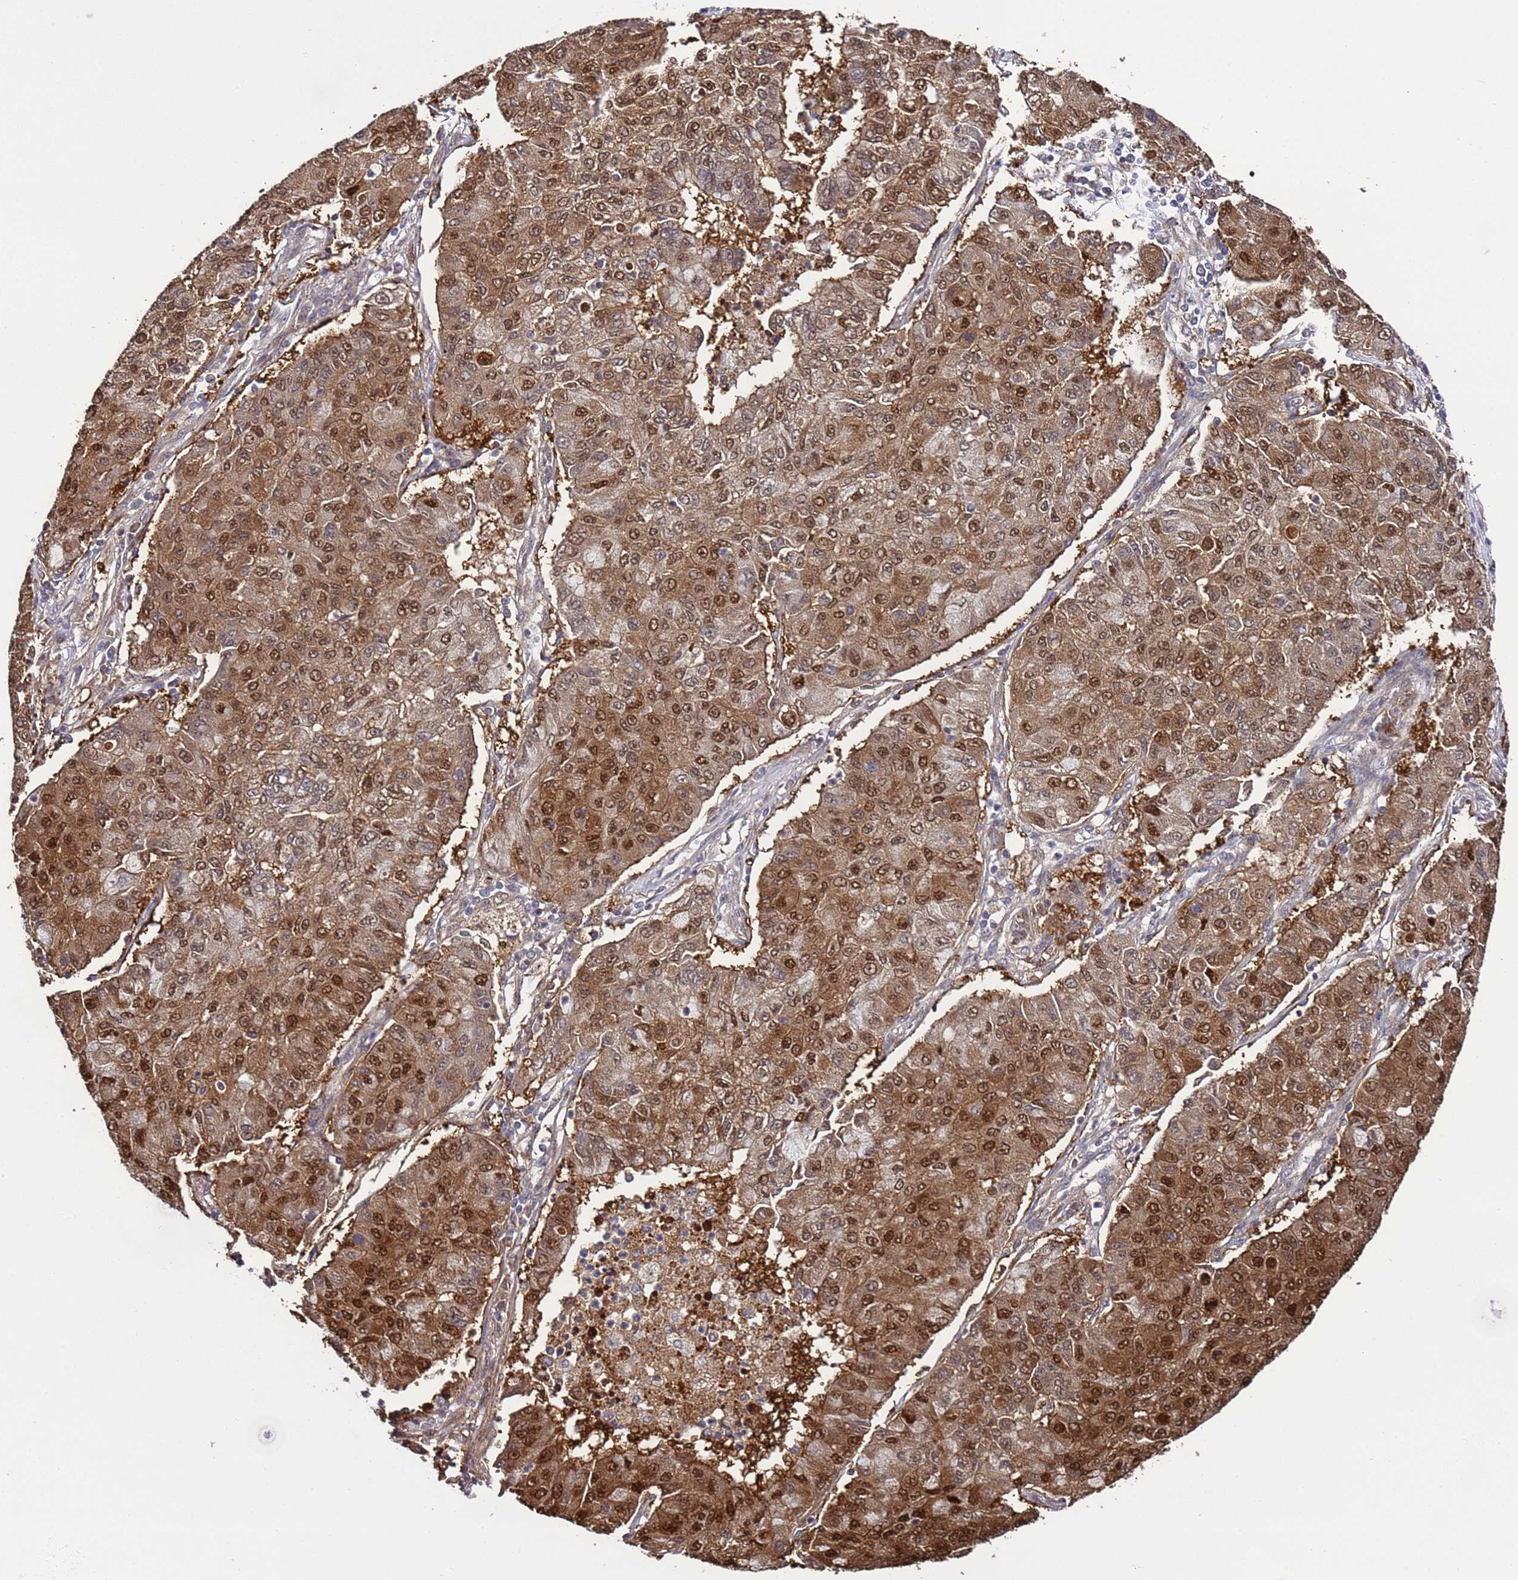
{"staining": {"intensity": "moderate", "quantity": ">75%", "location": "cytoplasmic/membranous,nuclear"}, "tissue": "lung cancer", "cell_type": "Tumor cells", "image_type": "cancer", "snomed": [{"axis": "morphology", "description": "Squamous cell carcinoma, NOS"}, {"axis": "topography", "description": "Lung"}], "caption": "Lung cancer was stained to show a protein in brown. There is medium levels of moderate cytoplasmic/membranous and nuclear staining in about >75% of tumor cells.", "gene": "POLR2D", "patient": {"sex": "male", "age": 74}}